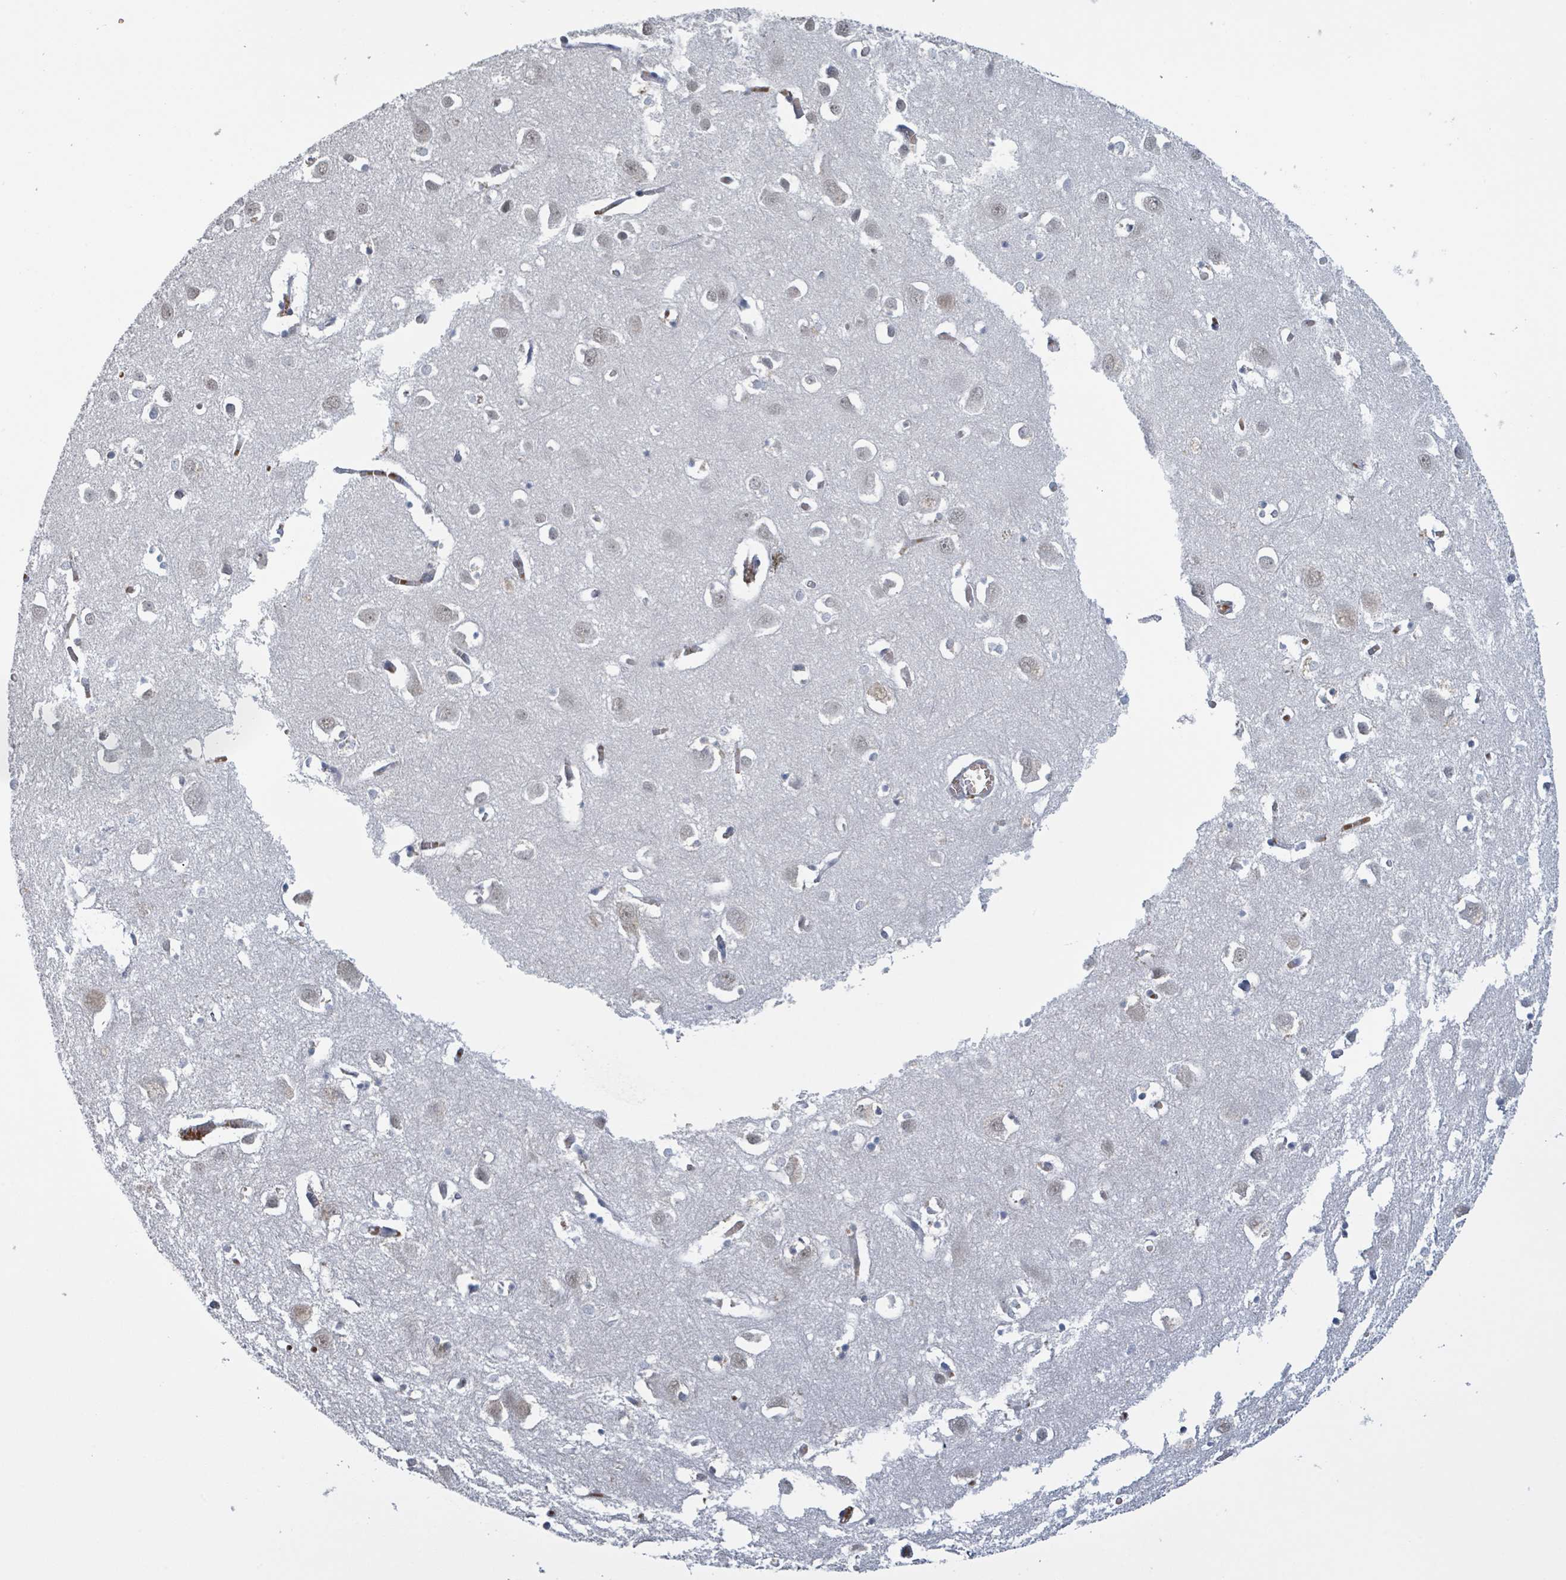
{"staining": {"intensity": "weak", "quantity": "25%-75%", "location": "cytoplasmic/membranous"}, "tissue": "cerebral cortex", "cell_type": "Endothelial cells", "image_type": "normal", "snomed": [{"axis": "morphology", "description": "Normal tissue, NOS"}, {"axis": "topography", "description": "Cerebral cortex"}], "caption": "This image demonstrates unremarkable cerebral cortex stained with IHC to label a protein in brown. The cytoplasmic/membranous of endothelial cells show weak positivity for the protein. Nuclei are counter-stained blue.", "gene": "SEBOX", "patient": {"sex": "male", "age": 70}}